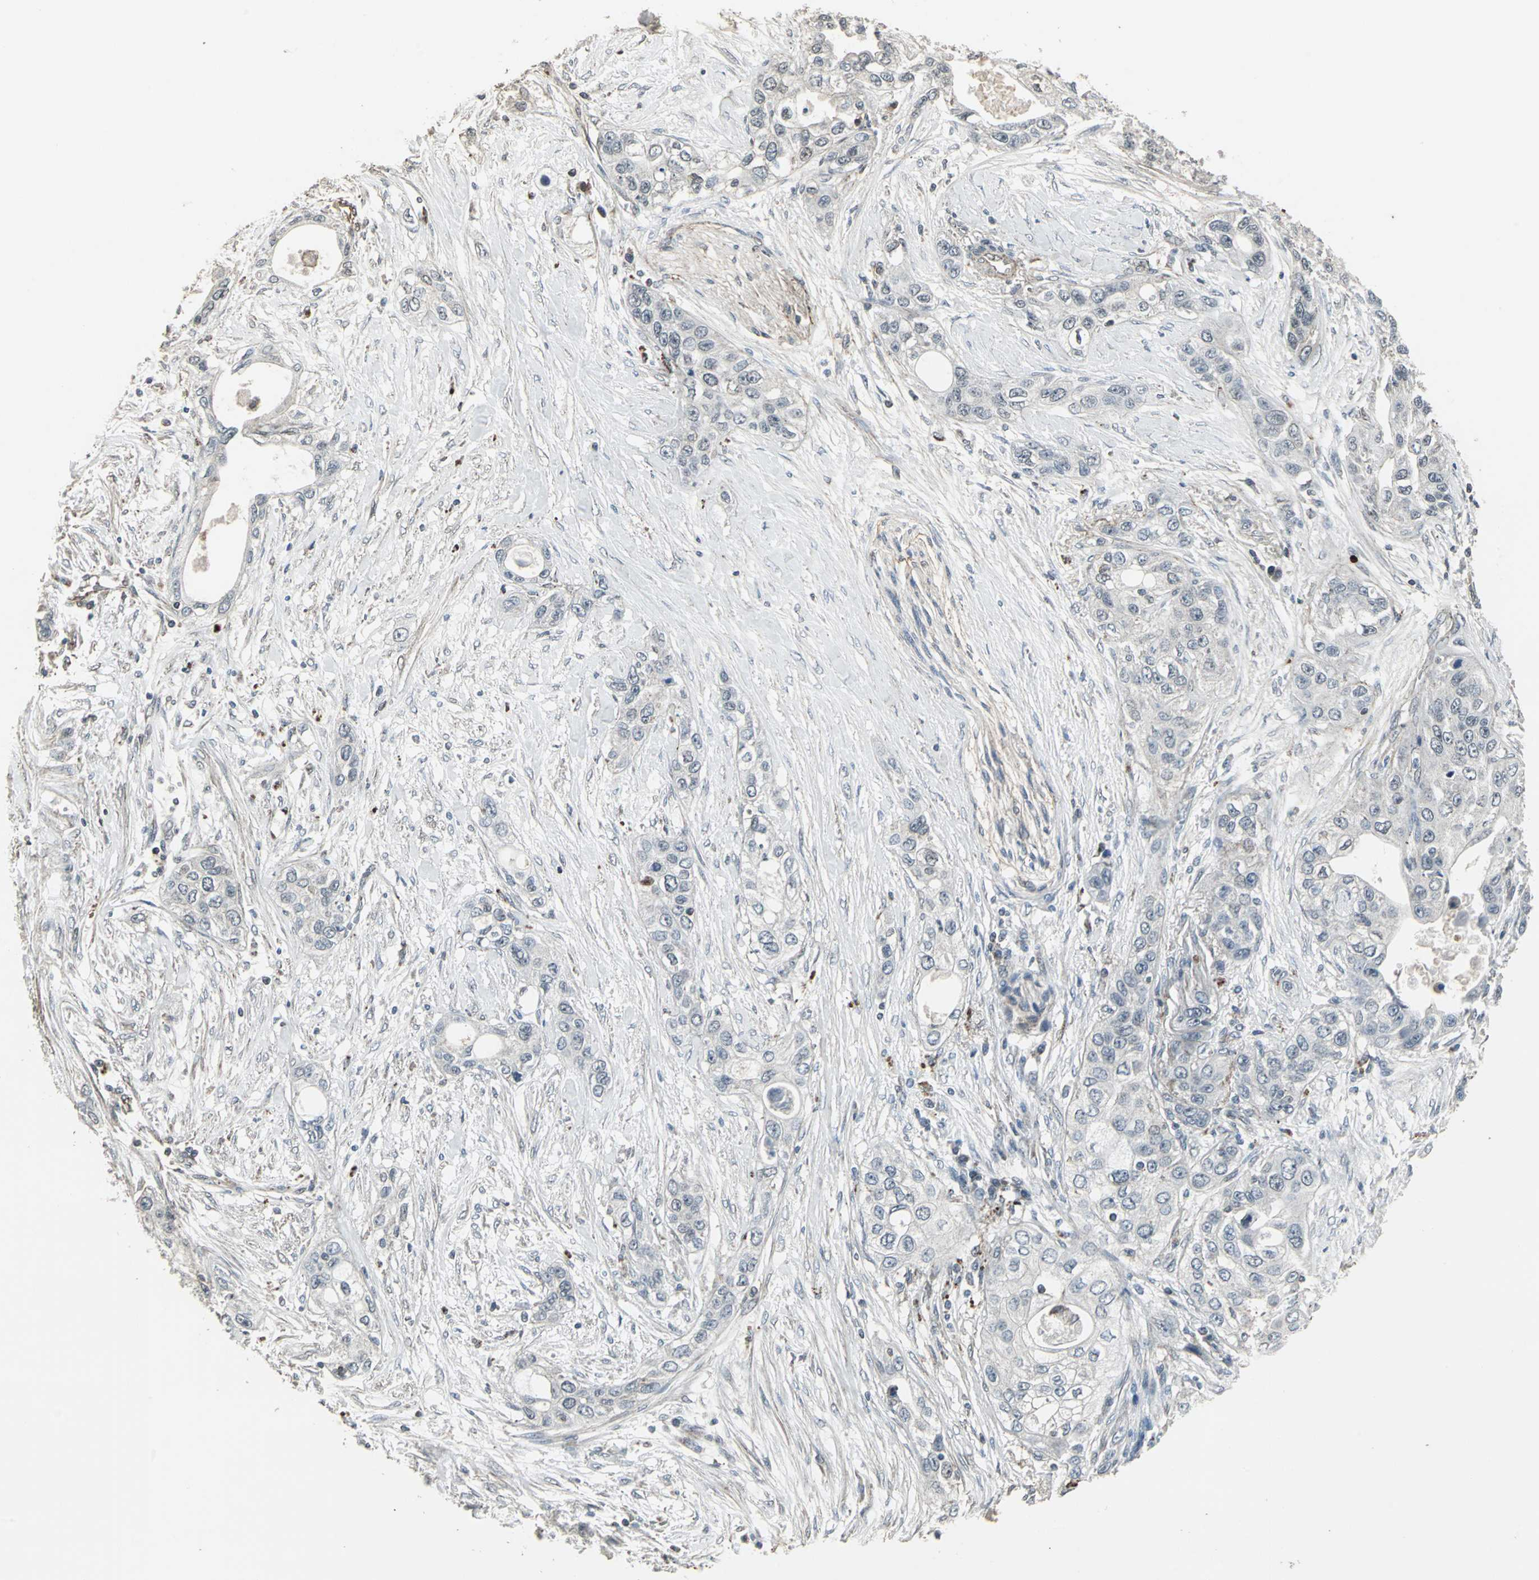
{"staining": {"intensity": "negative", "quantity": "none", "location": "none"}, "tissue": "pancreatic cancer", "cell_type": "Tumor cells", "image_type": "cancer", "snomed": [{"axis": "morphology", "description": "Adenocarcinoma, NOS"}, {"axis": "topography", "description": "Pancreas"}], "caption": "Pancreatic adenocarcinoma was stained to show a protein in brown. There is no significant positivity in tumor cells.", "gene": "DNAJB4", "patient": {"sex": "female", "age": 70}}